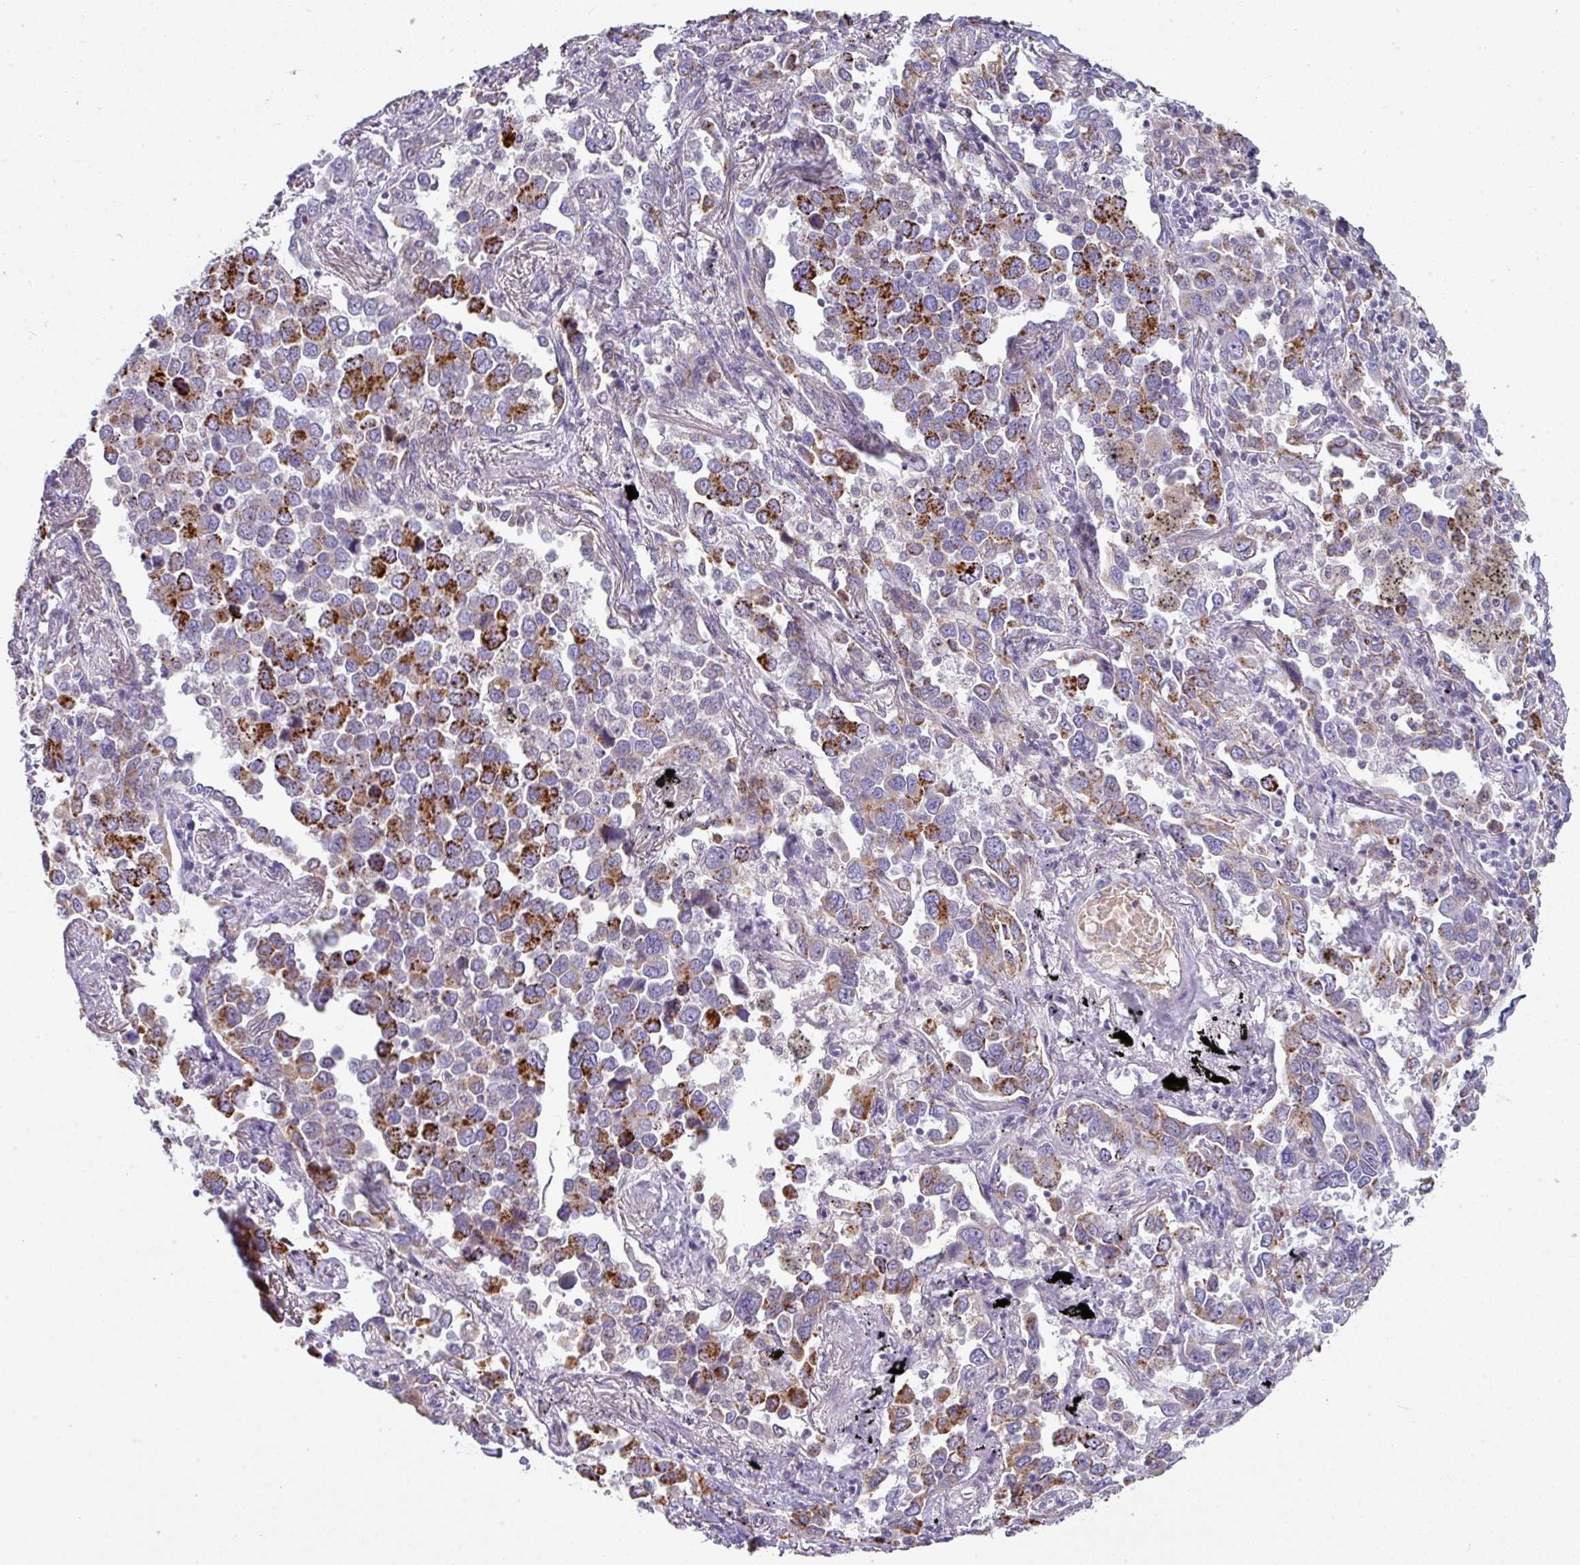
{"staining": {"intensity": "strong", "quantity": "25%-75%", "location": "cytoplasmic/membranous"}, "tissue": "lung cancer", "cell_type": "Tumor cells", "image_type": "cancer", "snomed": [{"axis": "morphology", "description": "Adenocarcinoma, NOS"}, {"axis": "topography", "description": "Lung"}], "caption": "IHC (DAB) staining of lung adenocarcinoma shows strong cytoplasmic/membranous protein positivity in about 25%-75% of tumor cells.", "gene": "STAT5A", "patient": {"sex": "male", "age": 67}}